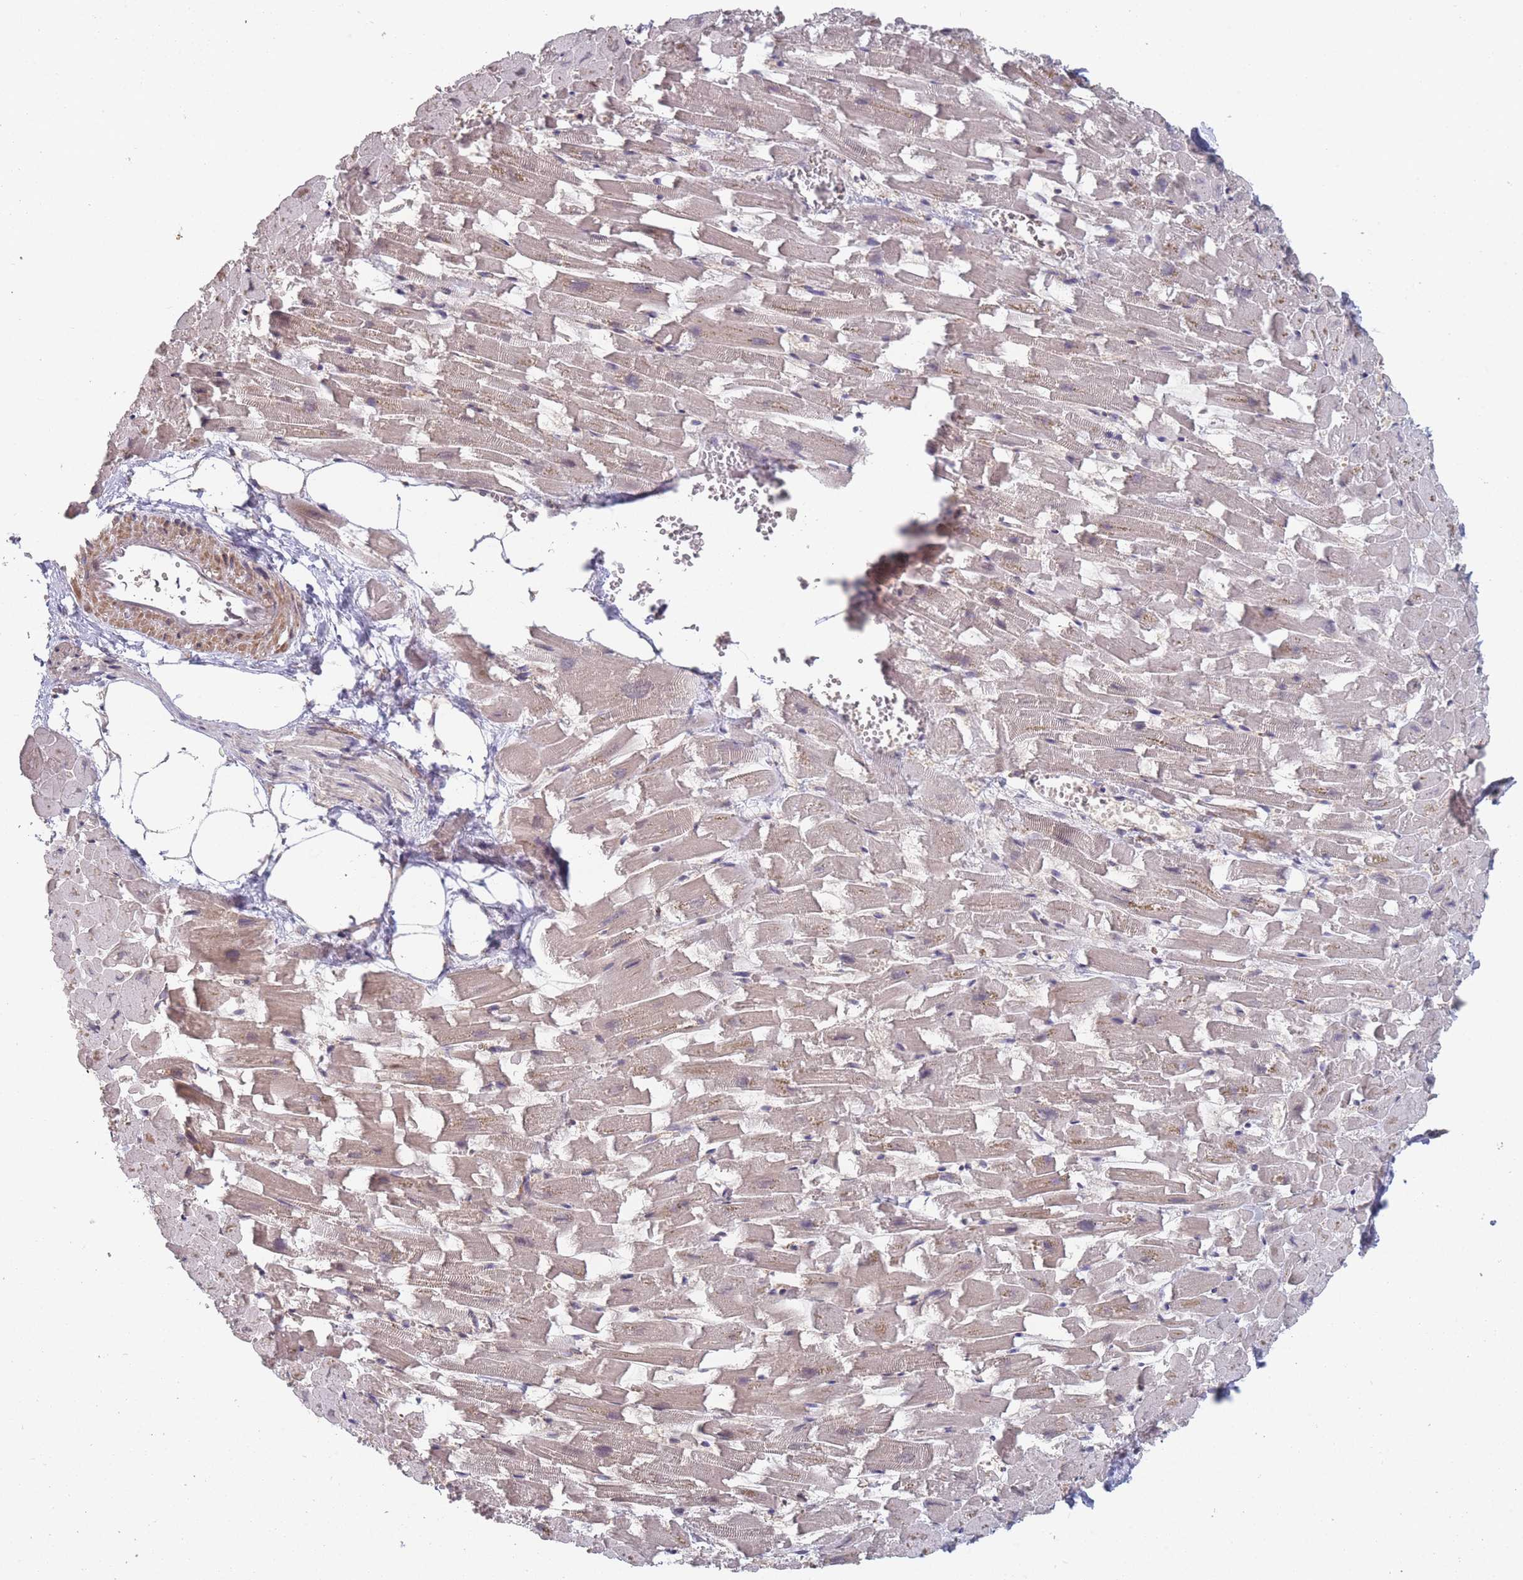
{"staining": {"intensity": "weak", "quantity": ">75%", "location": "cytoplasmic/membranous"}, "tissue": "heart muscle", "cell_type": "Cardiomyocytes", "image_type": "normal", "snomed": [{"axis": "morphology", "description": "Normal tissue, NOS"}, {"axis": "topography", "description": "Heart"}], "caption": "Brown immunohistochemical staining in unremarkable human heart muscle reveals weak cytoplasmic/membranous positivity in approximately >75% of cardiomyocytes.", "gene": "CNTRL", "patient": {"sex": "female", "age": 64}}